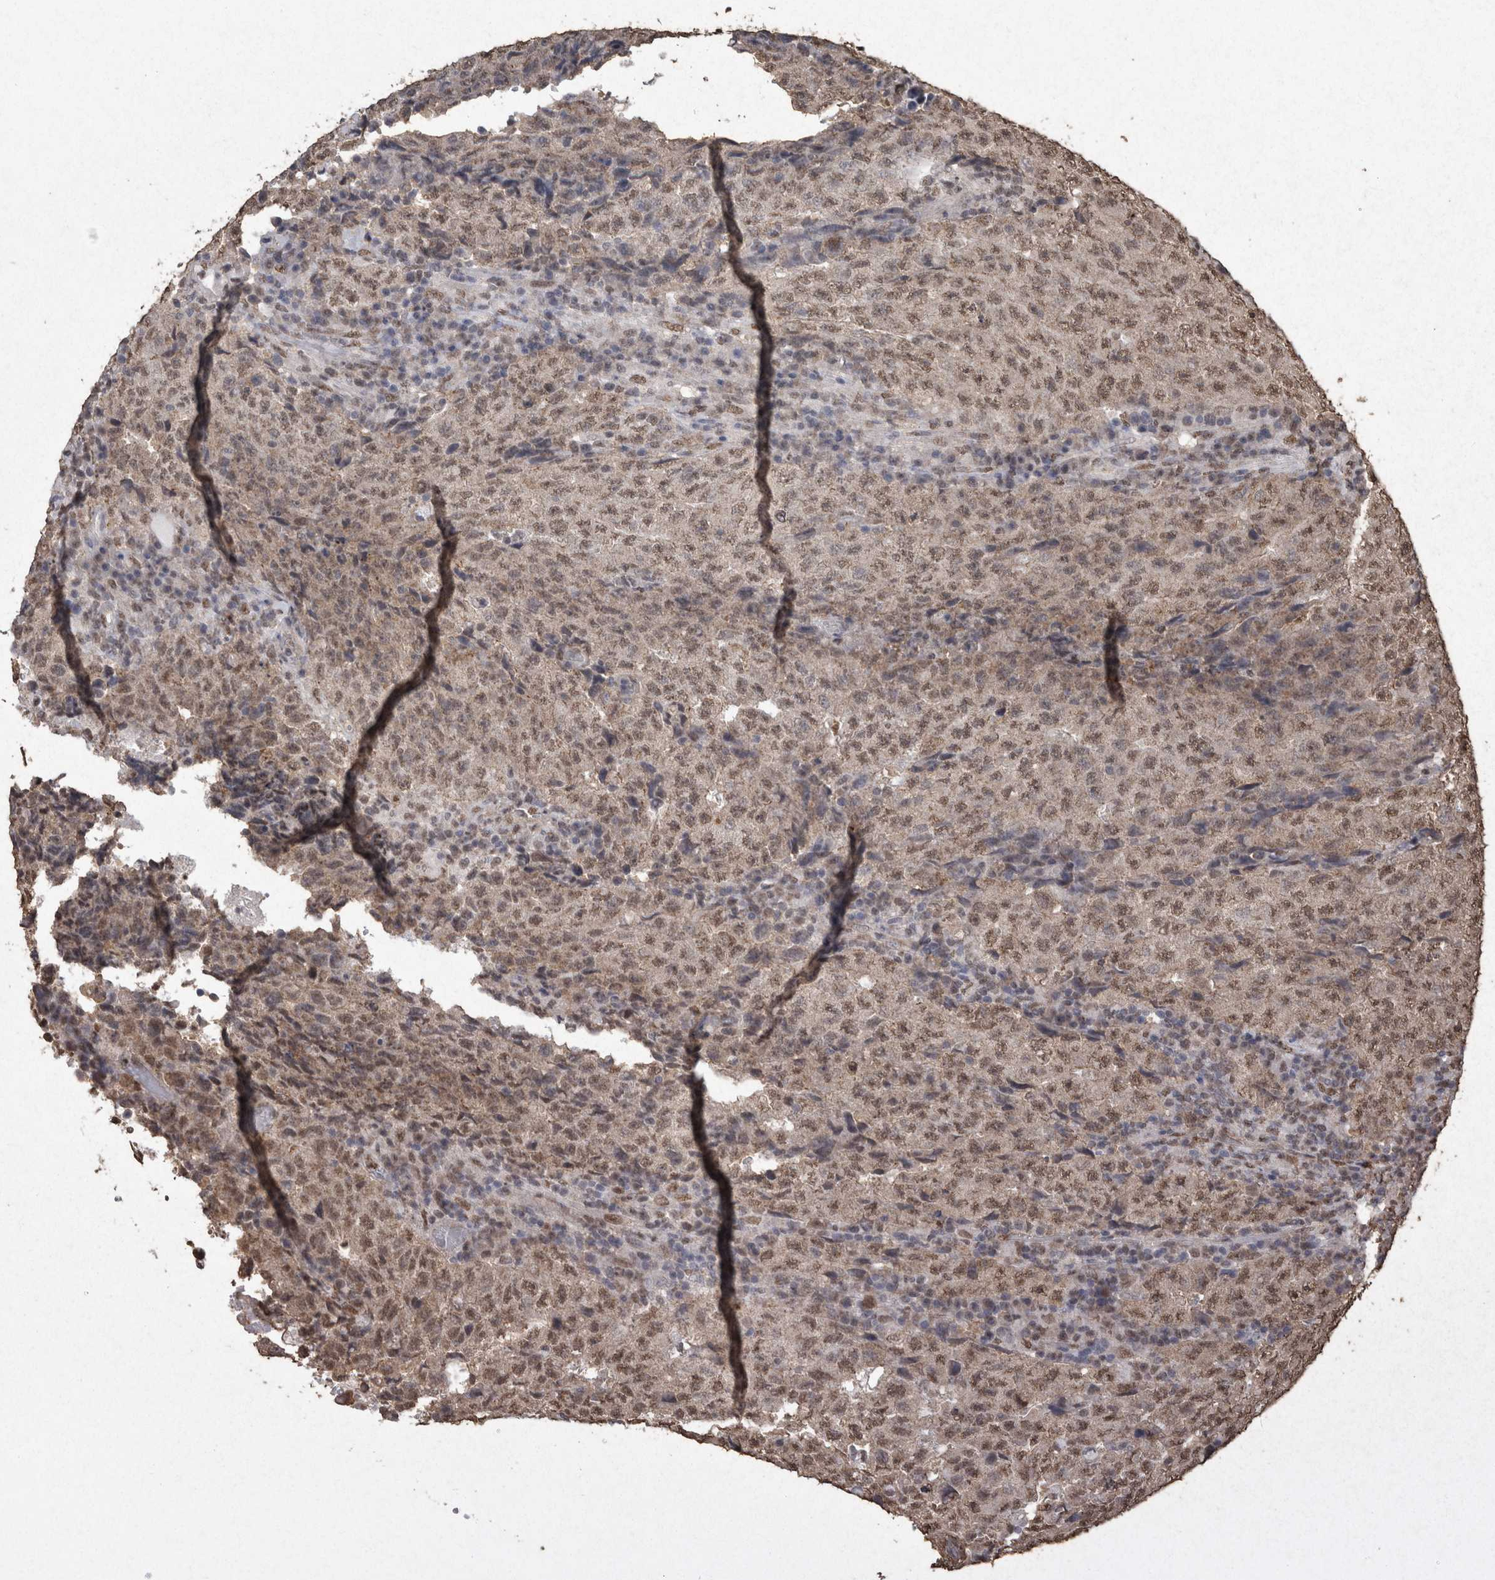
{"staining": {"intensity": "weak", "quantity": ">75%", "location": "nuclear"}, "tissue": "testis cancer", "cell_type": "Tumor cells", "image_type": "cancer", "snomed": [{"axis": "morphology", "description": "Necrosis, NOS"}, {"axis": "morphology", "description": "Carcinoma, Embryonal, NOS"}, {"axis": "topography", "description": "Testis"}], "caption": "IHC histopathology image of neoplastic tissue: human testis embryonal carcinoma stained using immunohistochemistry (IHC) exhibits low levels of weak protein expression localized specifically in the nuclear of tumor cells, appearing as a nuclear brown color.", "gene": "SMAD7", "patient": {"sex": "male", "age": 19}}